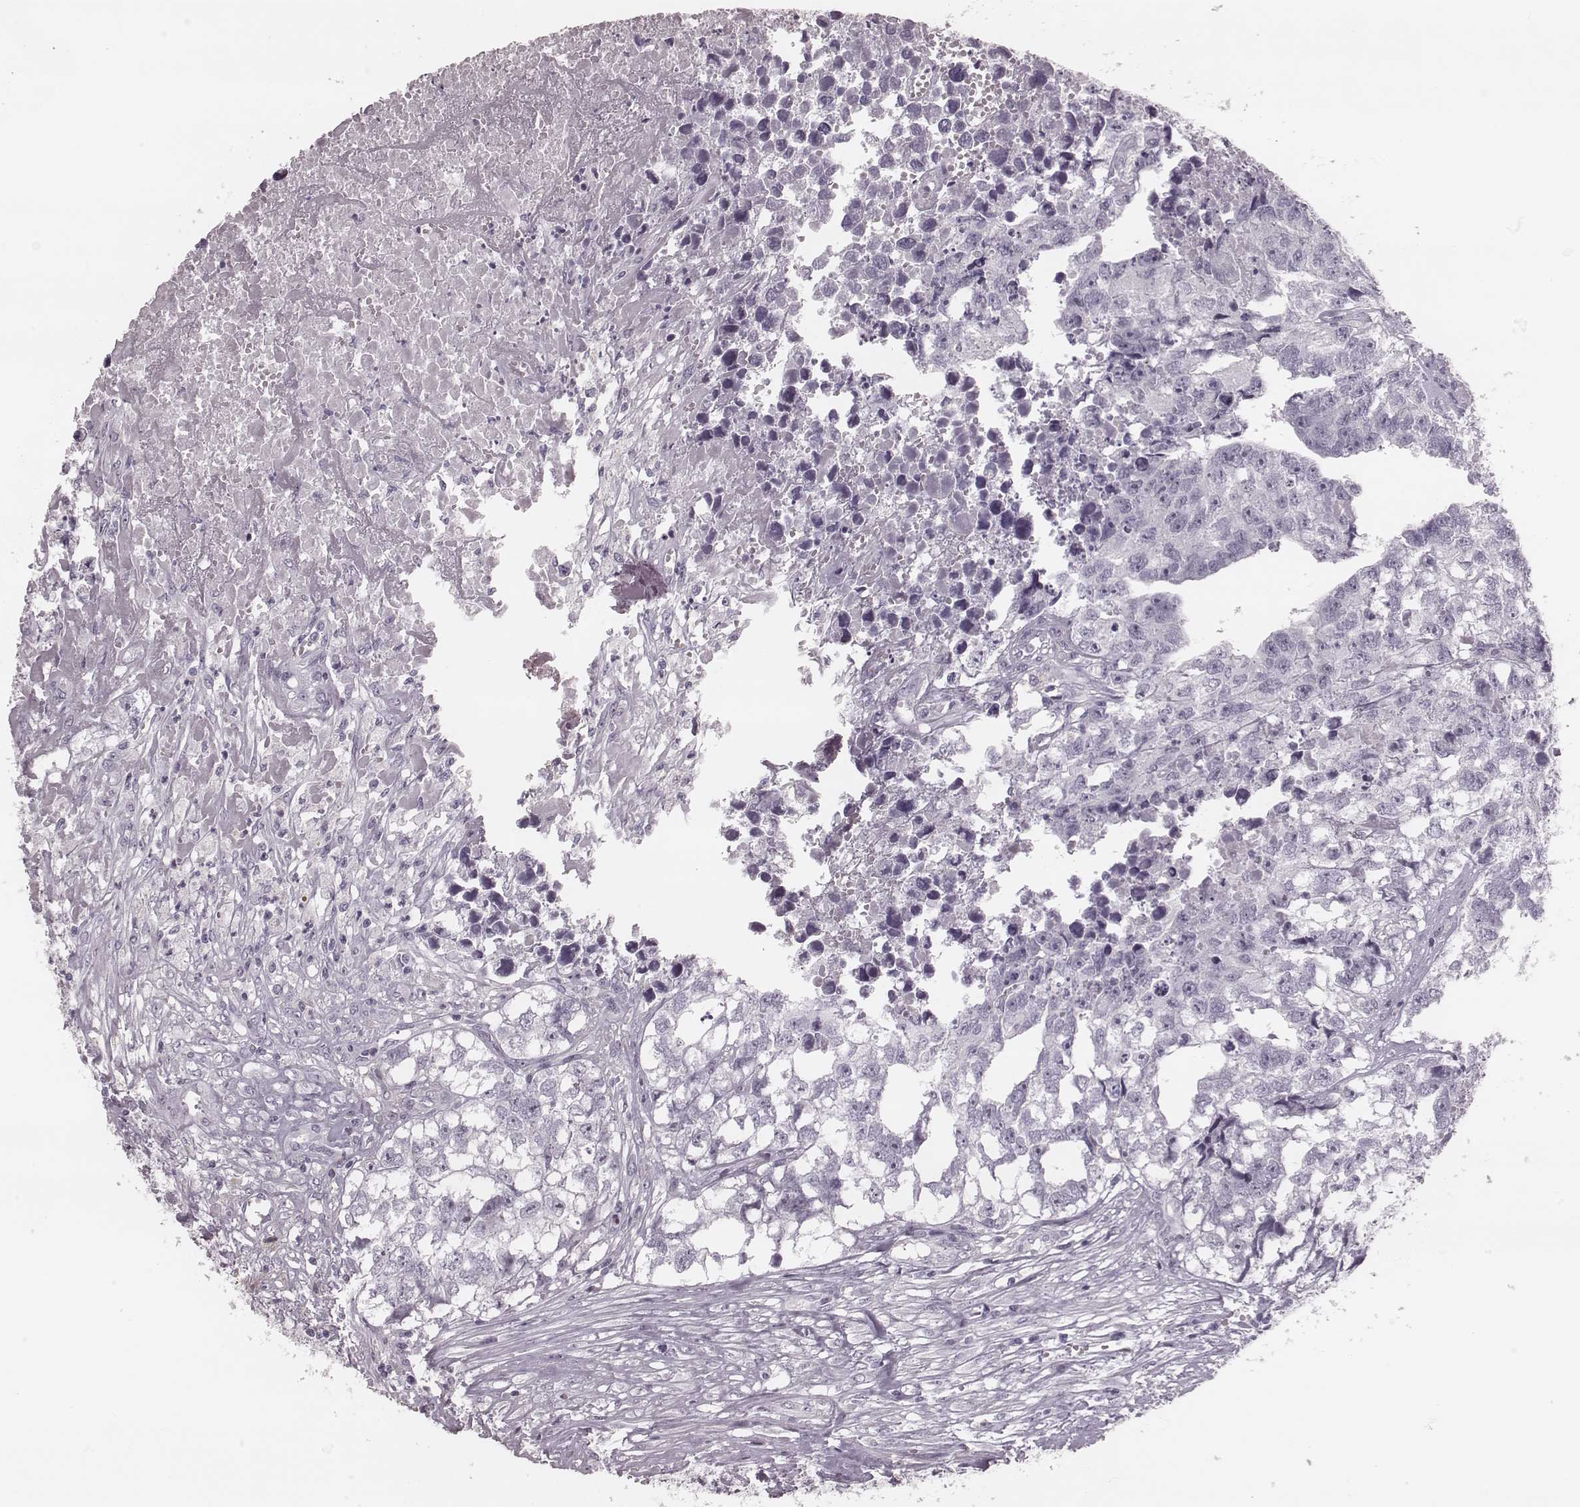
{"staining": {"intensity": "negative", "quantity": "none", "location": "none"}, "tissue": "testis cancer", "cell_type": "Tumor cells", "image_type": "cancer", "snomed": [{"axis": "morphology", "description": "Carcinoma, Embryonal, NOS"}, {"axis": "morphology", "description": "Teratoma, malignant, NOS"}, {"axis": "topography", "description": "Testis"}], "caption": "An immunohistochemistry image of testis cancer is shown. There is no staining in tumor cells of testis cancer.", "gene": "KRT74", "patient": {"sex": "male", "age": 44}}